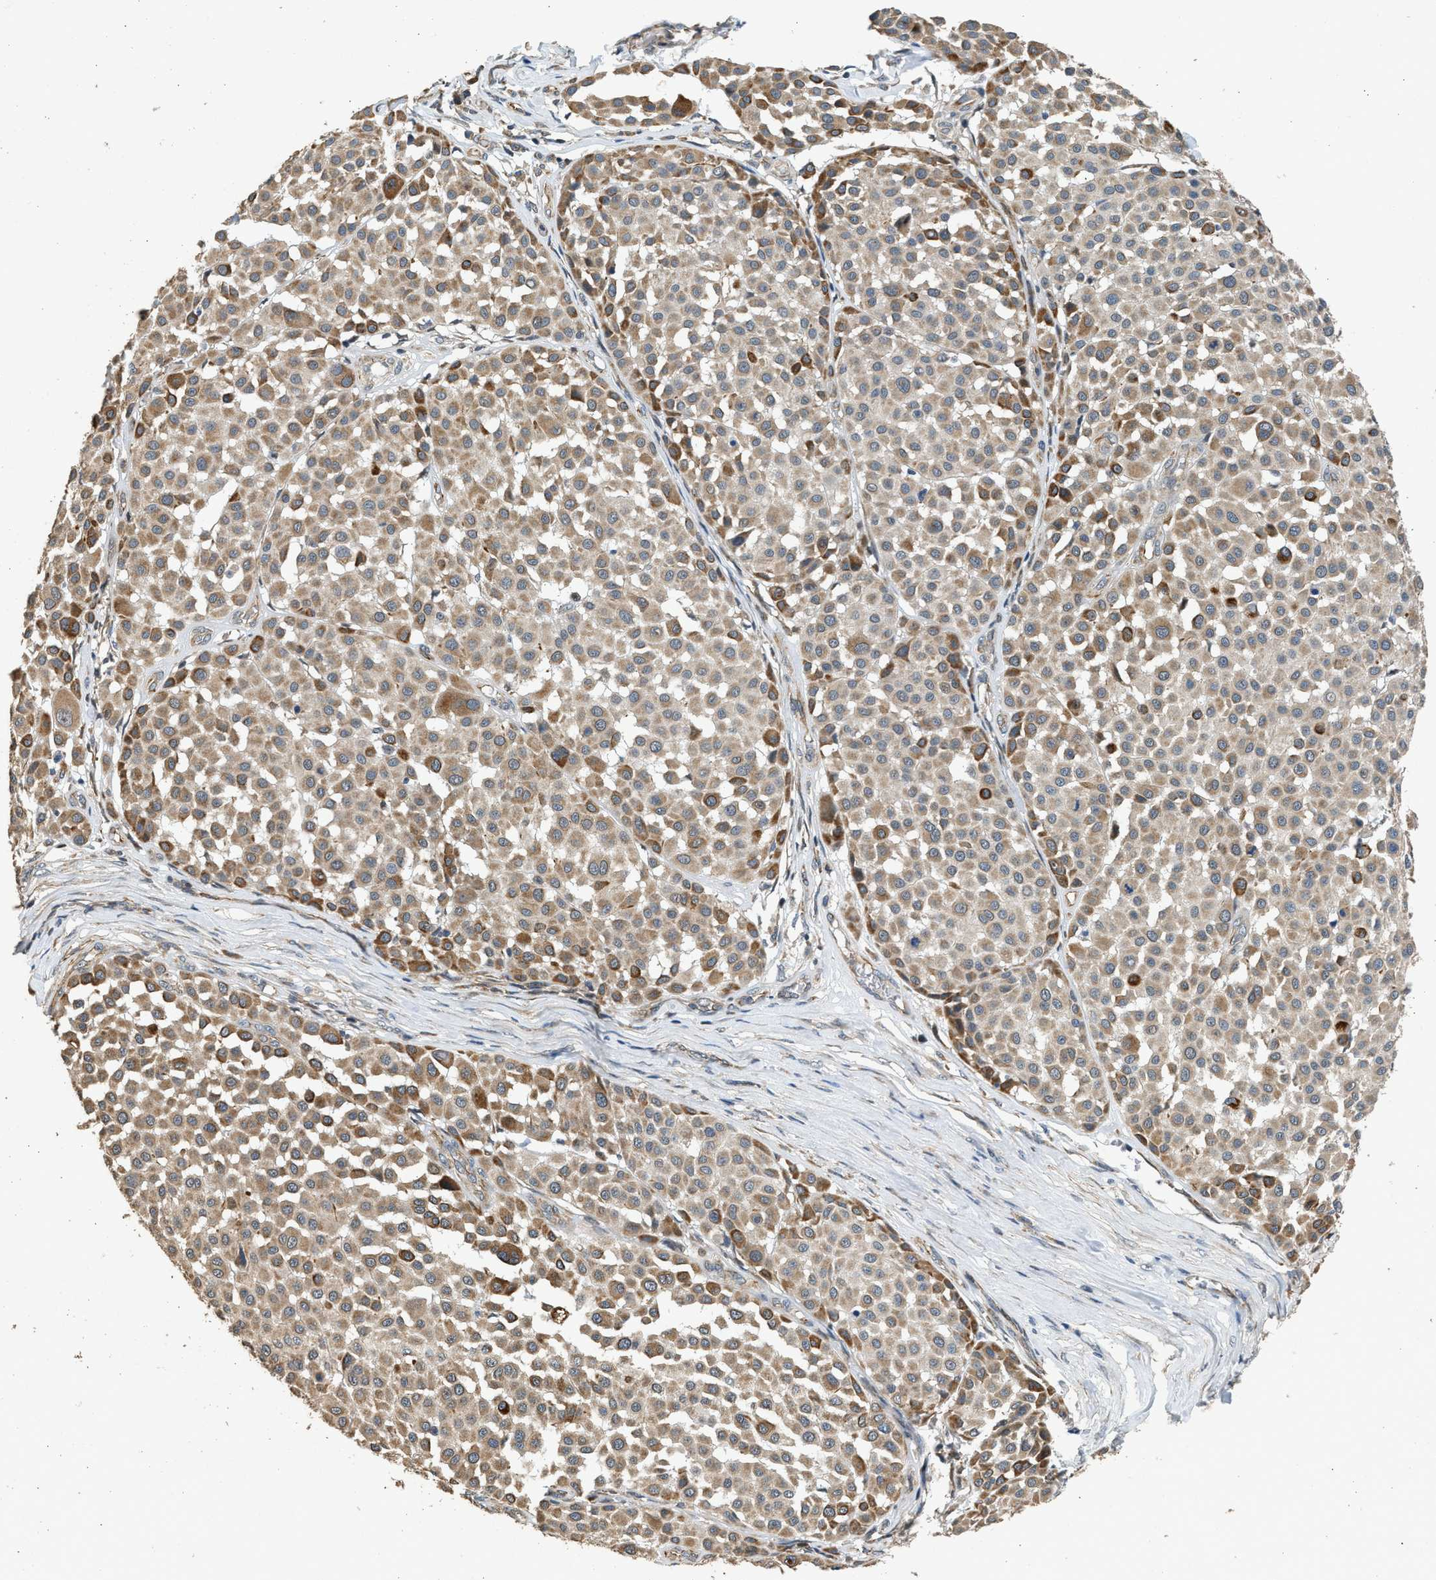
{"staining": {"intensity": "moderate", "quantity": ">75%", "location": "cytoplasmic/membranous"}, "tissue": "melanoma", "cell_type": "Tumor cells", "image_type": "cancer", "snomed": [{"axis": "morphology", "description": "Malignant melanoma, Metastatic site"}, {"axis": "topography", "description": "Soft tissue"}], "caption": "A medium amount of moderate cytoplasmic/membranous staining is seen in approximately >75% of tumor cells in melanoma tissue.", "gene": "PCLO", "patient": {"sex": "male", "age": 41}}